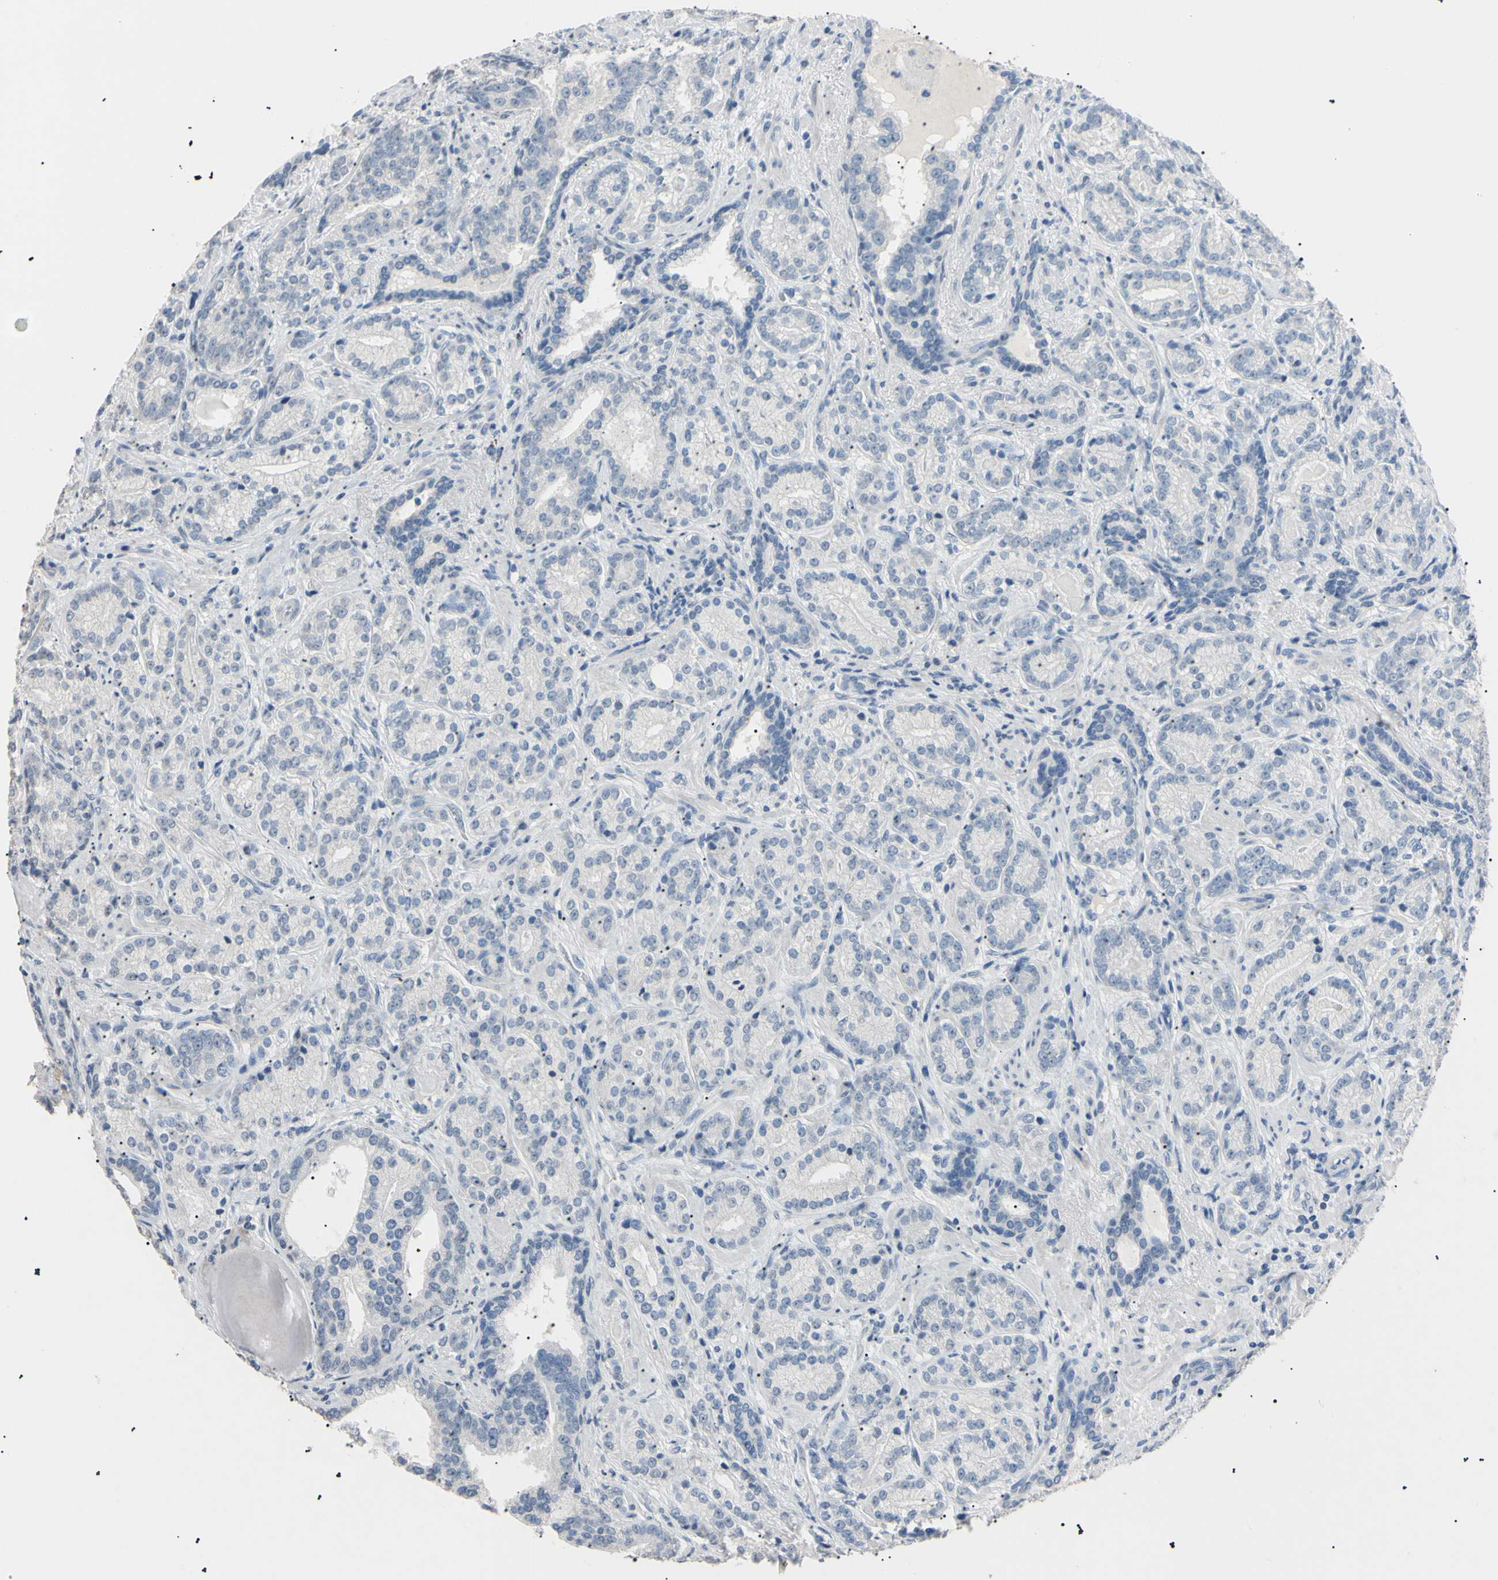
{"staining": {"intensity": "negative", "quantity": "none", "location": "none"}, "tissue": "prostate cancer", "cell_type": "Tumor cells", "image_type": "cancer", "snomed": [{"axis": "morphology", "description": "Adenocarcinoma, Medium grade"}, {"axis": "topography", "description": "Prostate"}], "caption": "A photomicrograph of human adenocarcinoma (medium-grade) (prostate) is negative for staining in tumor cells. (DAB (3,3'-diaminobenzidine) IHC, high magnification).", "gene": "CGB3", "patient": {"sex": "male", "age": 72}}